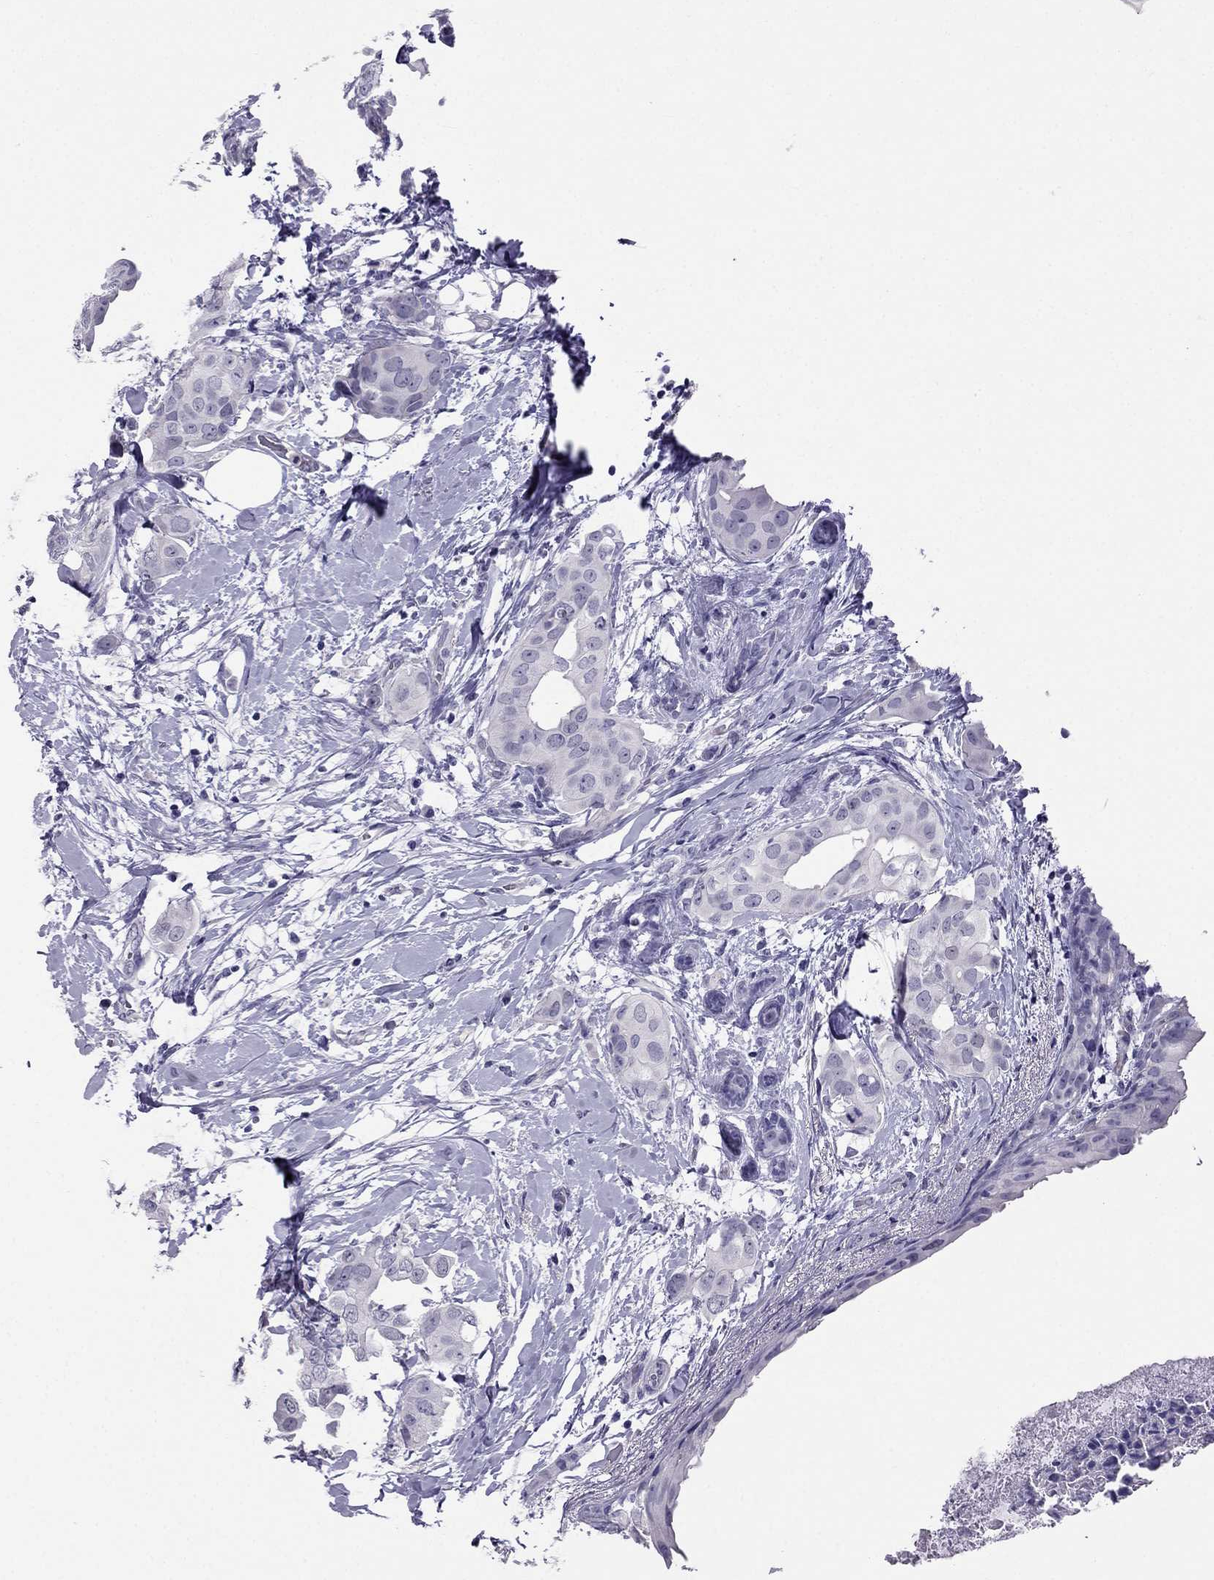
{"staining": {"intensity": "negative", "quantity": "none", "location": "none"}, "tissue": "breast cancer", "cell_type": "Tumor cells", "image_type": "cancer", "snomed": [{"axis": "morphology", "description": "Normal tissue, NOS"}, {"axis": "morphology", "description": "Duct carcinoma"}, {"axis": "topography", "description": "Breast"}], "caption": "The histopathology image demonstrates no significant positivity in tumor cells of invasive ductal carcinoma (breast).", "gene": "CROCC2", "patient": {"sex": "female", "age": 40}}